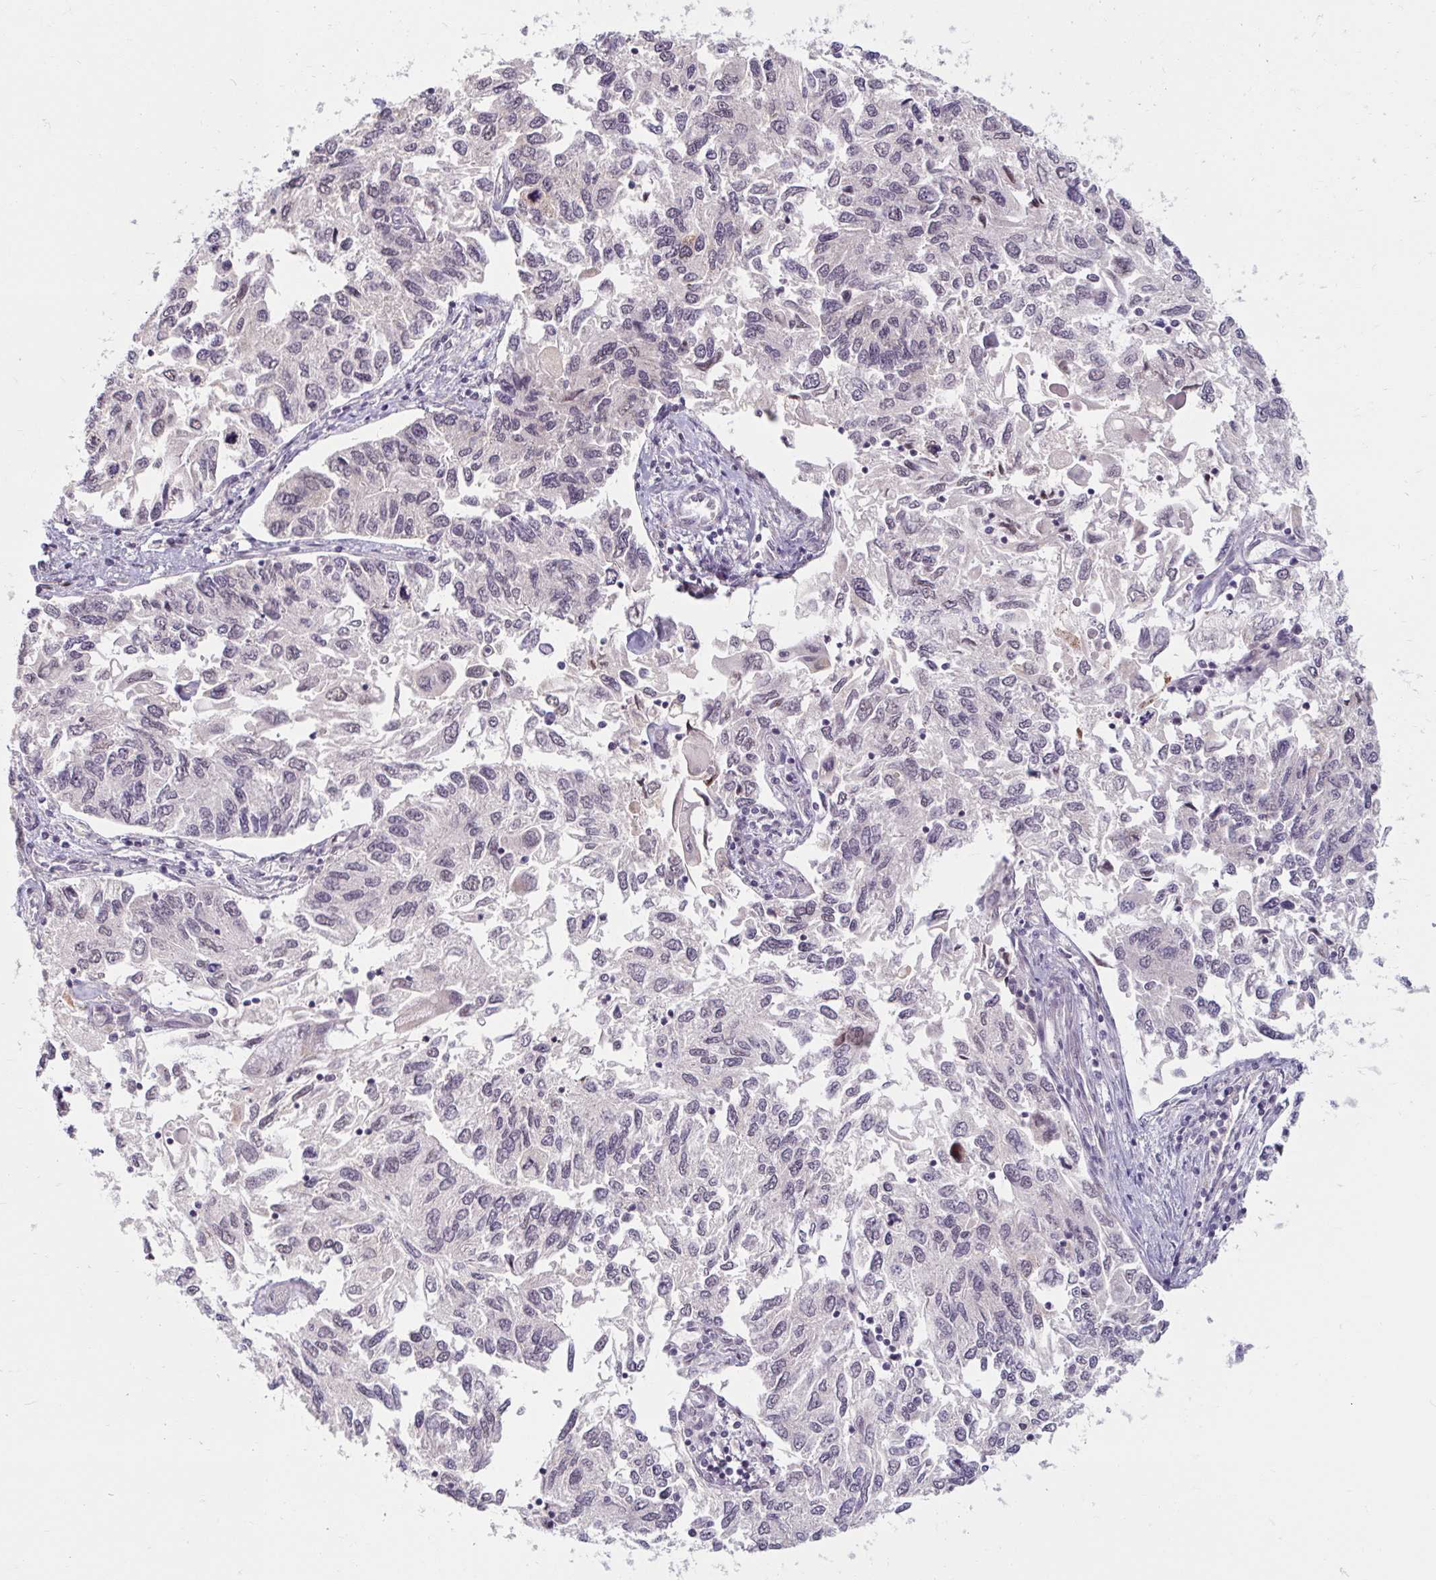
{"staining": {"intensity": "negative", "quantity": "none", "location": "none"}, "tissue": "endometrial cancer", "cell_type": "Tumor cells", "image_type": "cancer", "snomed": [{"axis": "morphology", "description": "Carcinoma, NOS"}, {"axis": "topography", "description": "Uterus"}], "caption": "This is an immunohistochemistry histopathology image of human endometrial cancer (carcinoma). There is no positivity in tumor cells.", "gene": "DDN", "patient": {"sex": "female", "age": 76}}